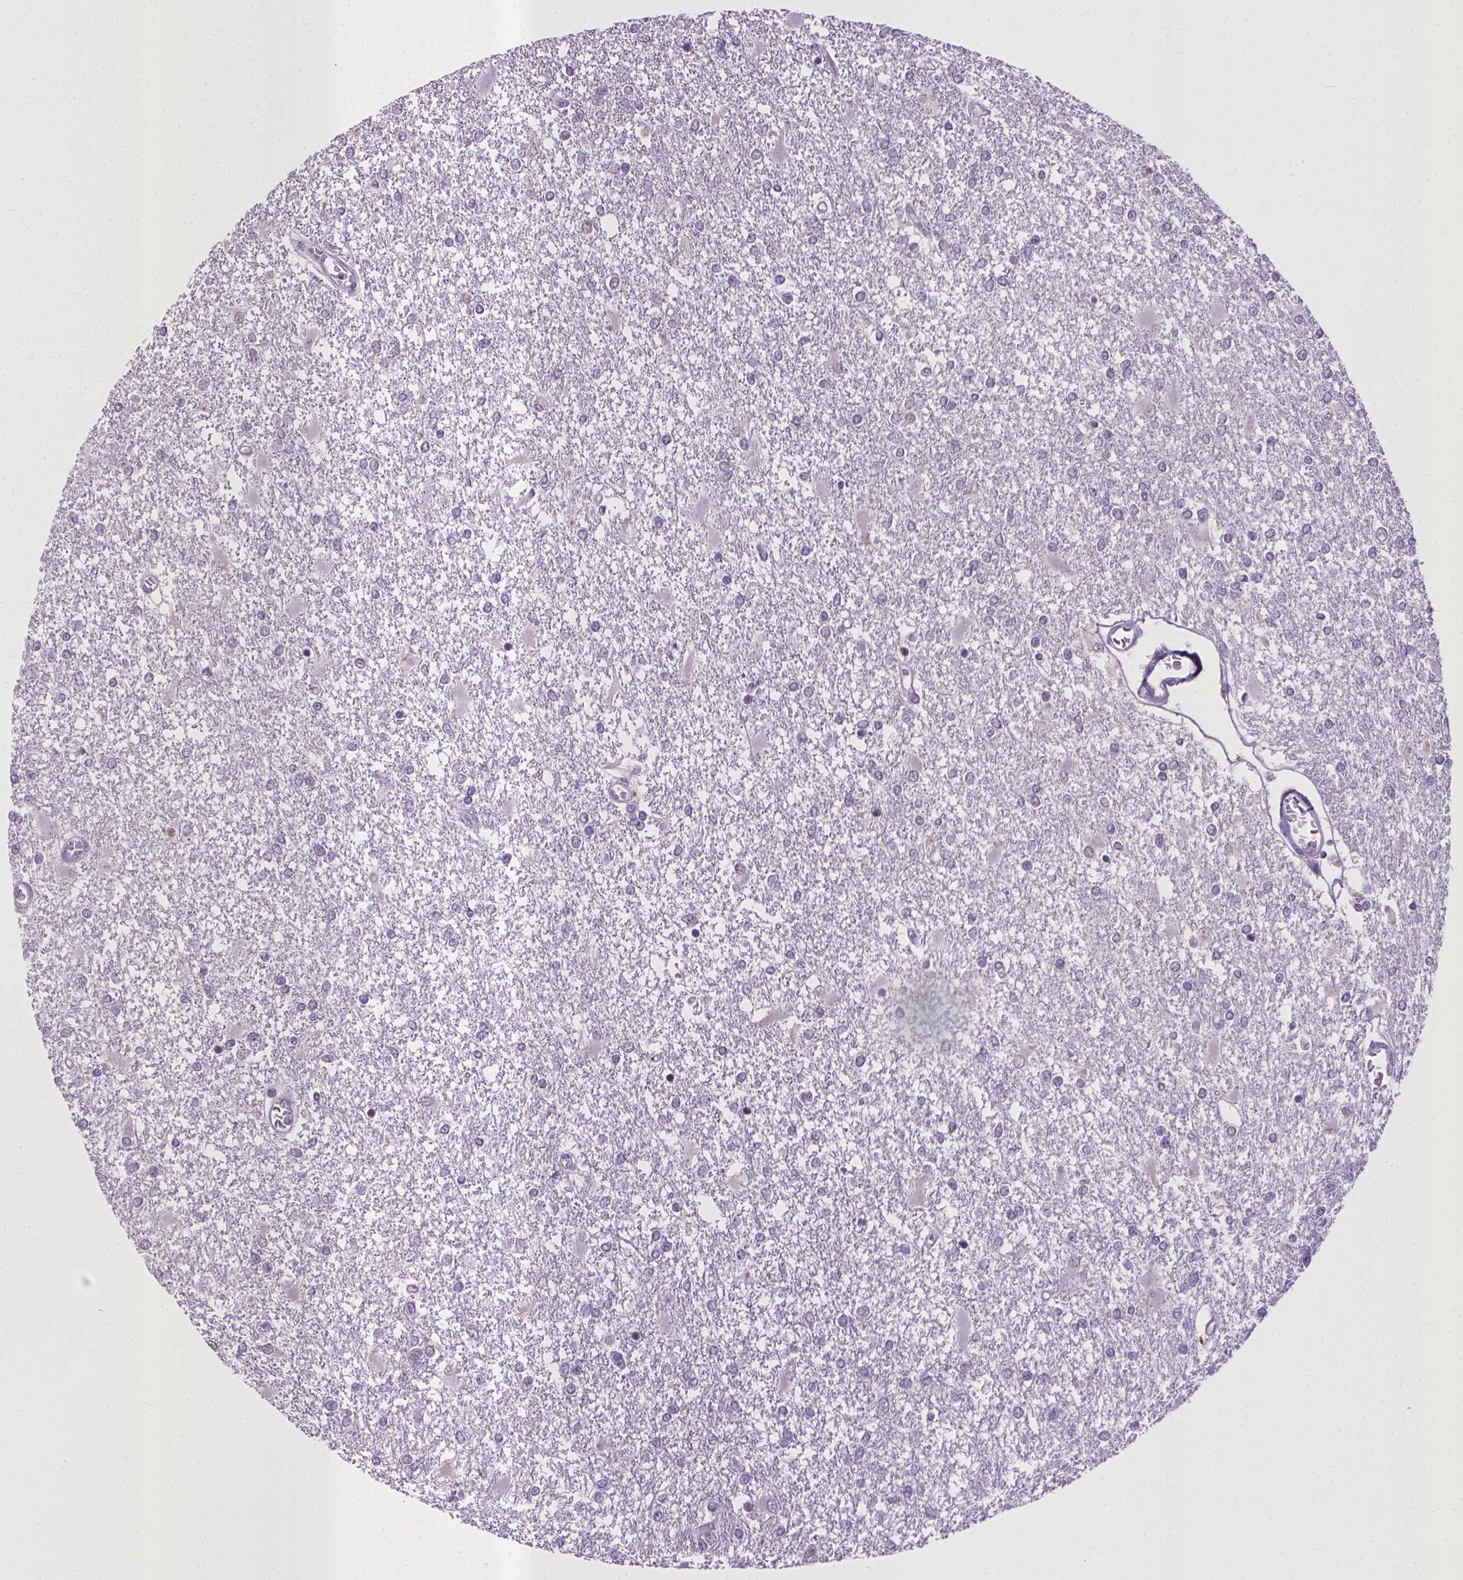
{"staining": {"intensity": "negative", "quantity": "none", "location": "none"}, "tissue": "glioma", "cell_type": "Tumor cells", "image_type": "cancer", "snomed": [{"axis": "morphology", "description": "Glioma, malignant, High grade"}, {"axis": "topography", "description": "Cerebral cortex"}], "caption": "An immunohistochemistry micrograph of glioma is shown. There is no staining in tumor cells of glioma.", "gene": "KMO", "patient": {"sex": "male", "age": 79}}